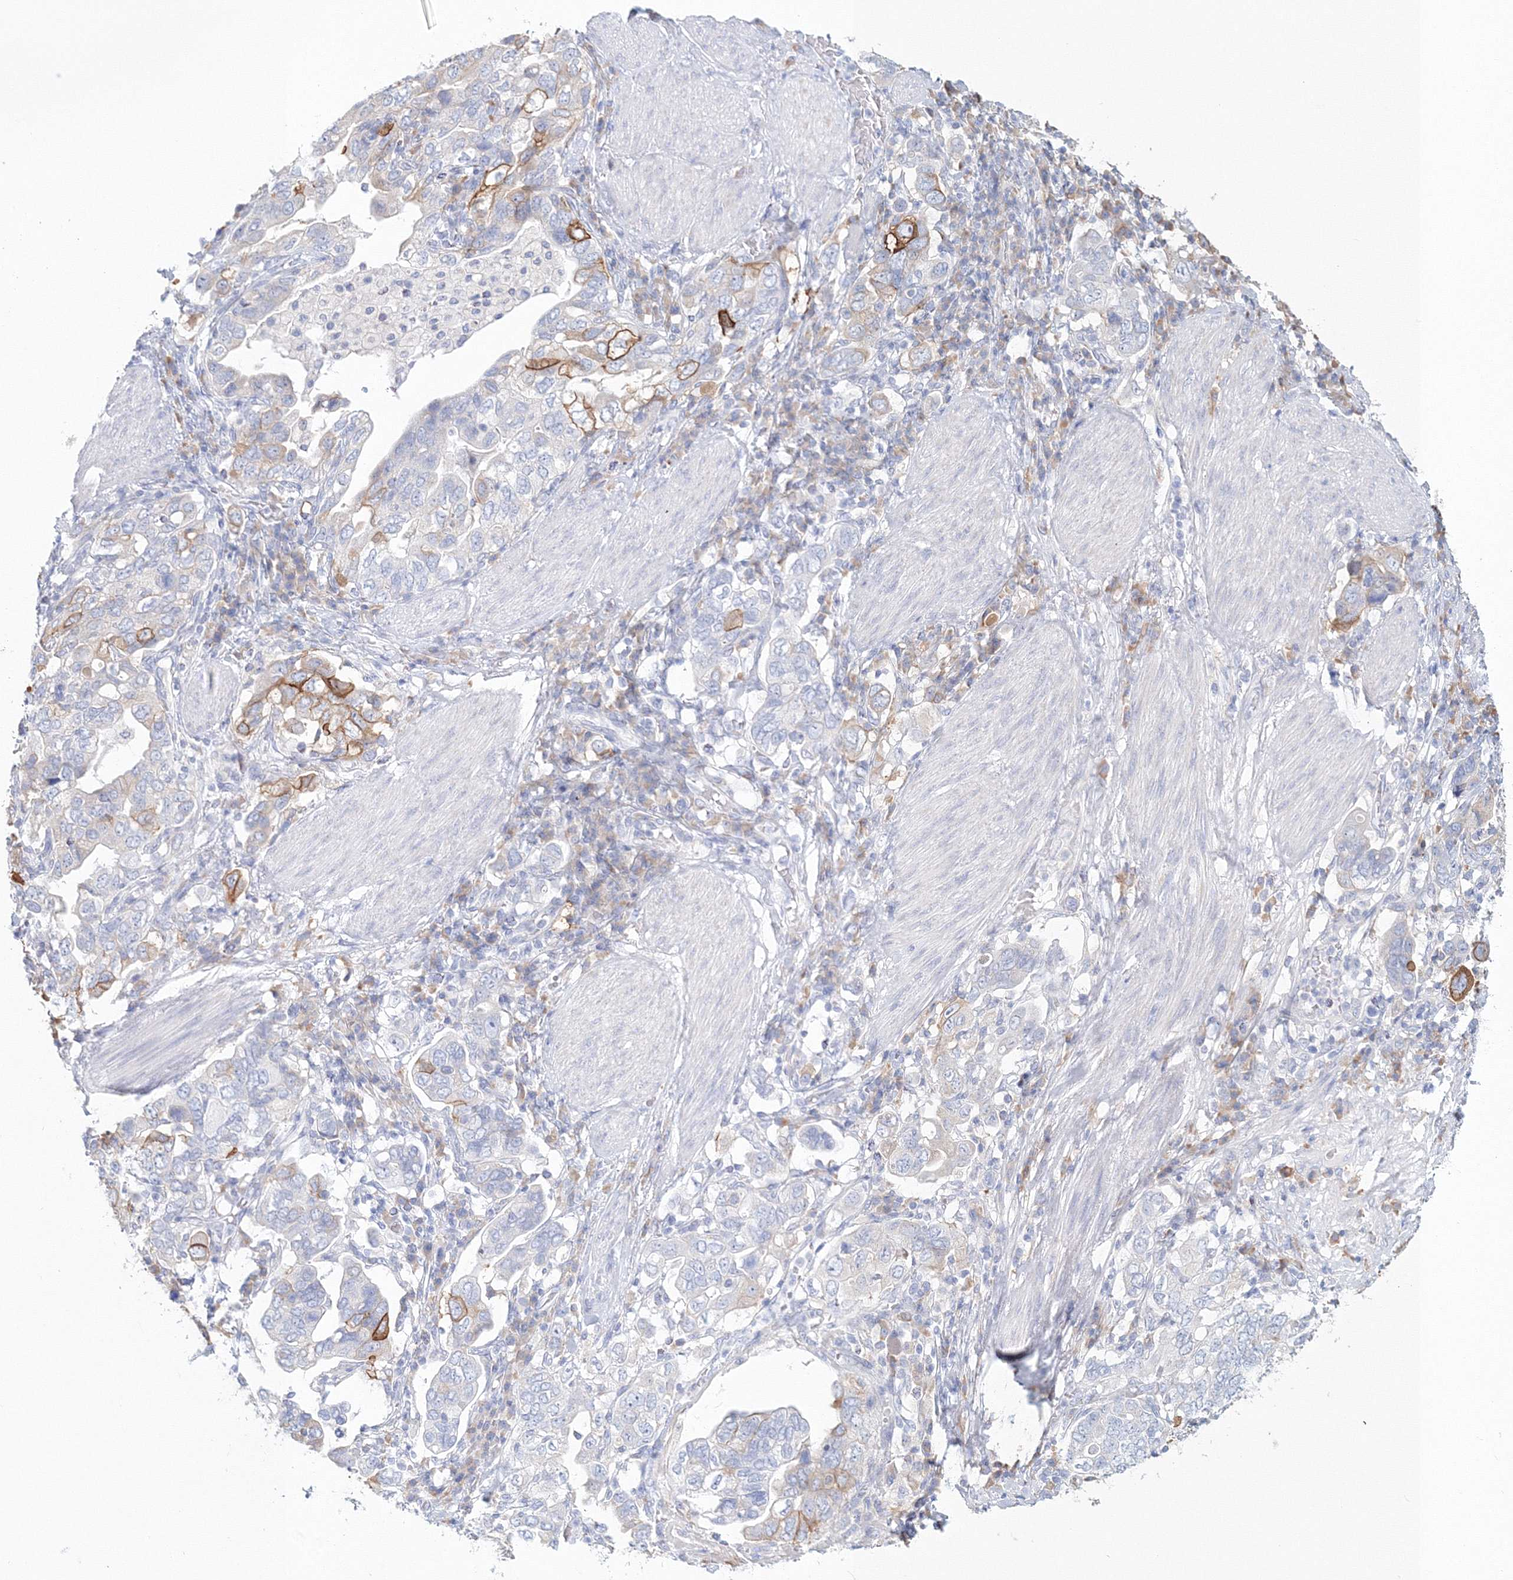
{"staining": {"intensity": "strong", "quantity": "<25%", "location": "cytoplasmic/membranous"}, "tissue": "stomach cancer", "cell_type": "Tumor cells", "image_type": "cancer", "snomed": [{"axis": "morphology", "description": "Adenocarcinoma, NOS"}, {"axis": "topography", "description": "Stomach, upper"}], "caption": "Protein expression by immunohistochemistry (IHC) exhibits strong cytoplasmic/membranous positivity in approximately <25% of tumor cells in adenocarcinoma (stomach).", "gene": "VSIG1", "patient": {"sex": "male", "age": 62}}